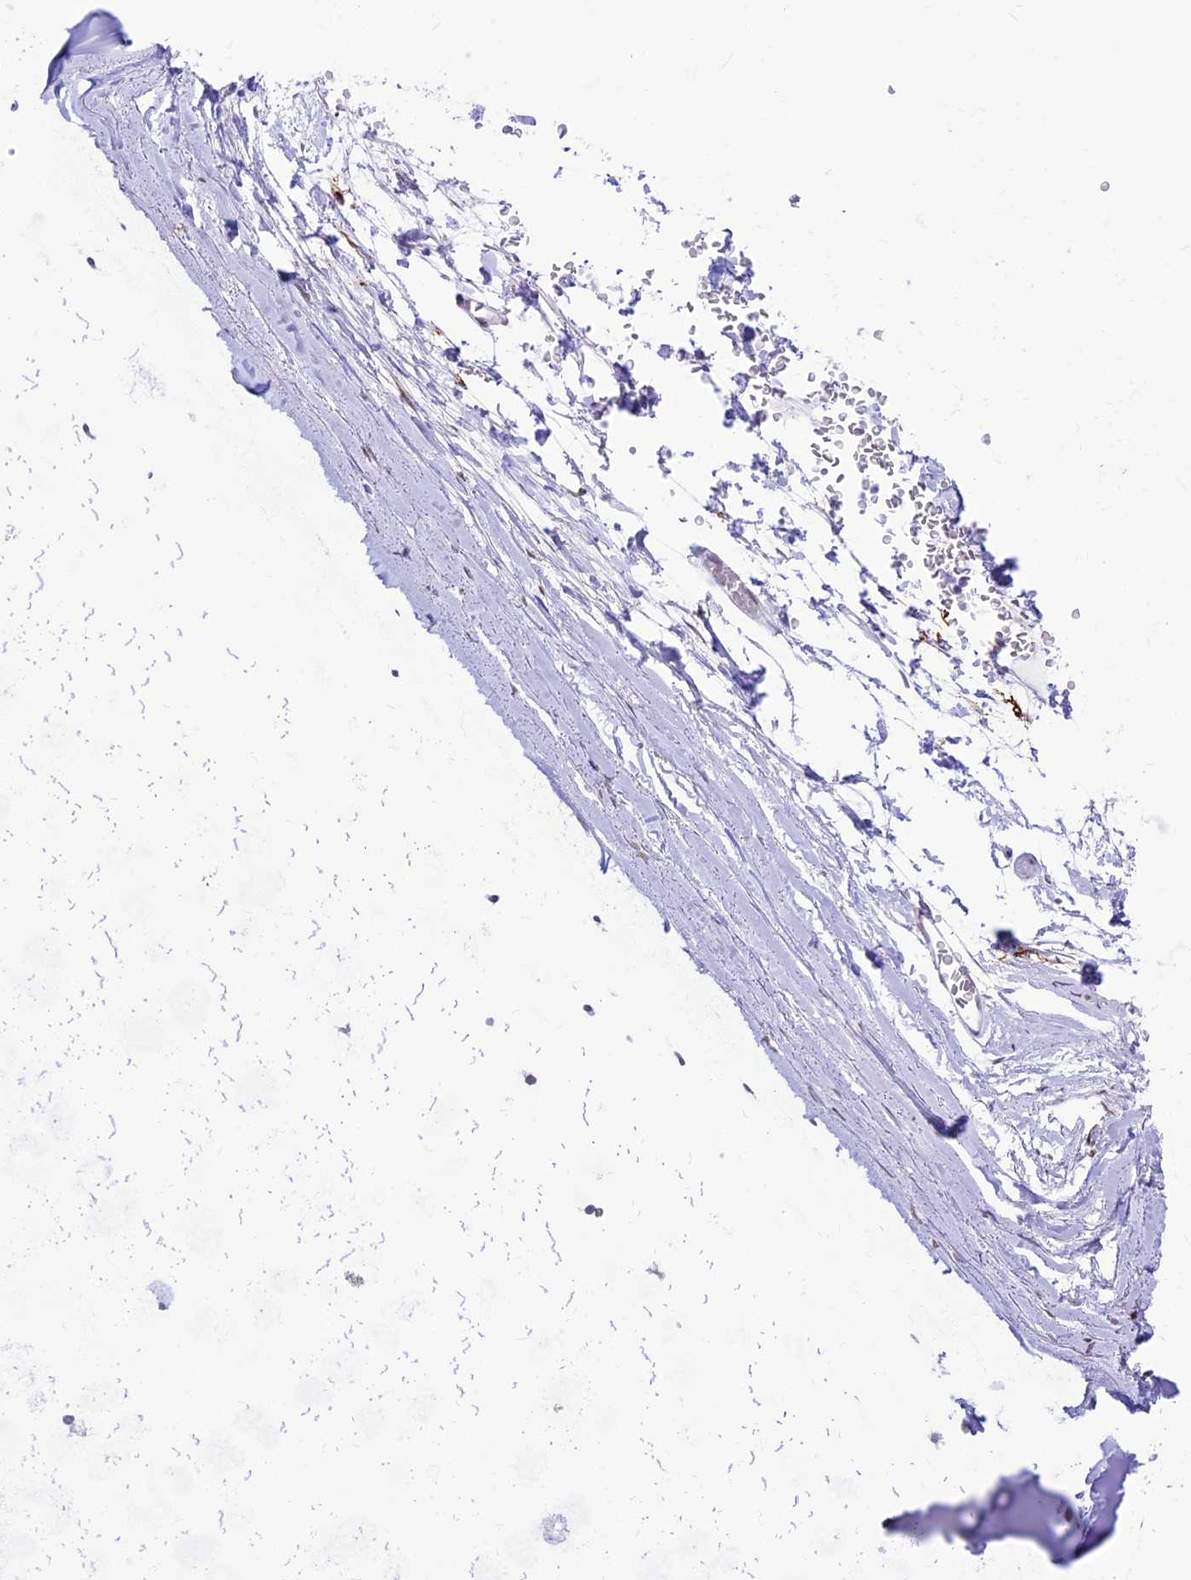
{"staining": {"intensity": "negative", "quantity": "none", "location": "none"}, "tissue": "adipose tissue", "cell_type": "Adipocytes", "image_type": "normal", "snomed": [{"axis": "morphology", "description": "Normal tissue, NOS"}, {"axis": "topography", "description": "Lymph node"}, {"axis": "topography", "description": "Bronchus"}], "caption": "This histopathology image is of normal adipose tissue stained with immunohistochemistry (IHC) to label a protein in brown with the nuclei are counter-stained blue. There is no staining in adipocytes.", "gene": "RPS6KB1", "patient": {"sex": "male", "age": 63}}